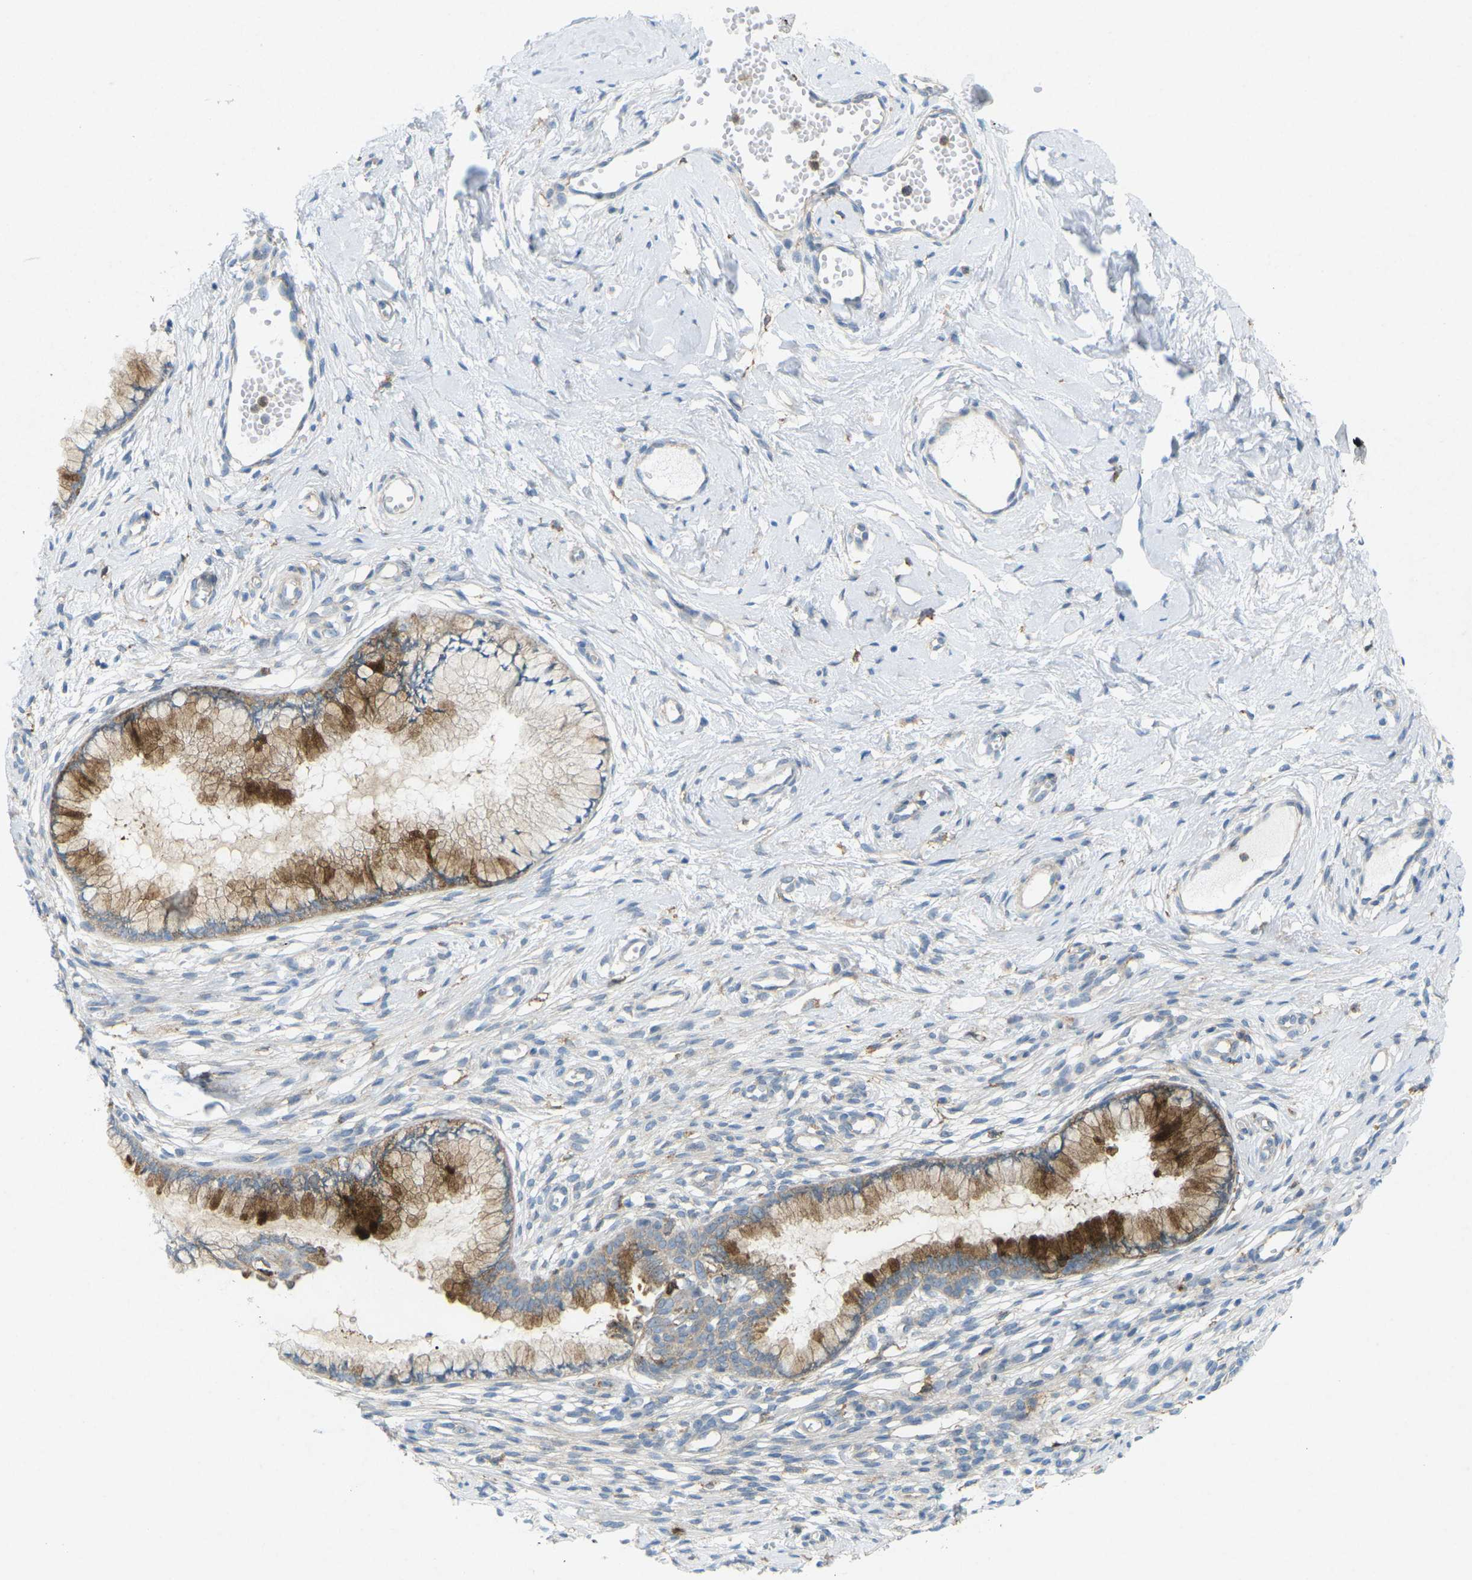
{"staining": {"intensity": "moderate", "quantity": ">75%", "location": "cytoplasmic/membranous"}, "tissue": "cervix", "cell_type": "Glandular cells", "image_type": "normal", "snomed": [{"axis": "morphology", "description": "Normal tissue, NOS"}, {"axis": "topography", "description": "Cervix"}], "caption": "This is a histology image of immunohistochemistry (IHC) staining of normal cervix, which shows moderate positivity in the cytoplasmic/membranous of glandular cells.", "gene": "STK11", "patient": {"sex": "female", "age": 65}}